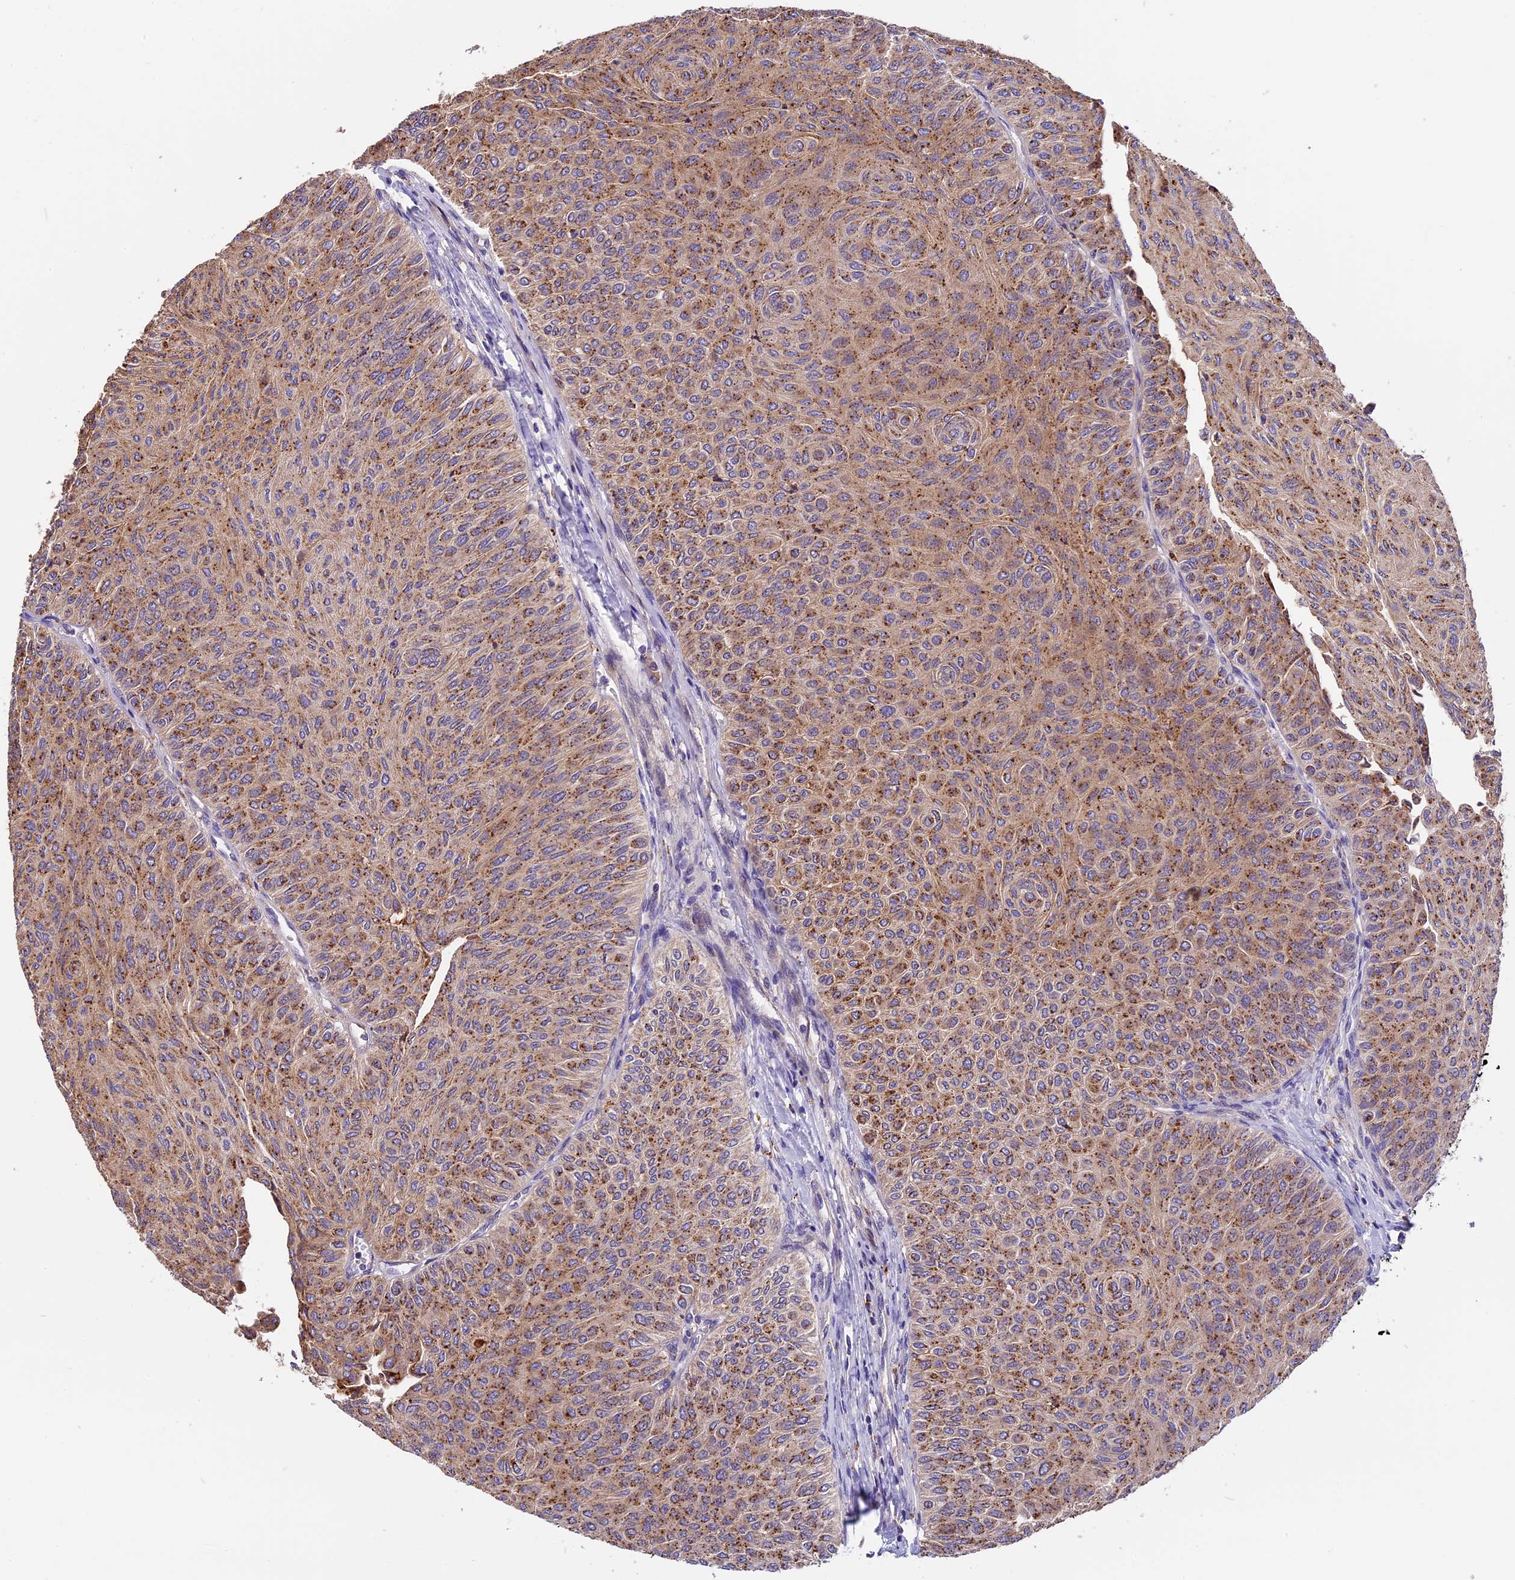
{"staining": {"intensity": "moderate", "quantity": ">75%", "location": "cytoplasmic/membranous"}, "tissue": "urothelial cancer", "cell_type": "Tumor cells", "image_type": "cancer", "snomed": [{"axis": "morphology", "description": "Urothelial carcinoma, Low grade"}, {"axis": "topography", "description": "Urinary bladder"}], "caption": "Moderate cytoplasmic/membranous positivity for a protein is identified in approximately >75% of tumor cells of low-grade urothelial carcinoma using immunohistochemistry (IHC).", "gene": "COPE", "patient": {"sex": "male", "age": 78}}